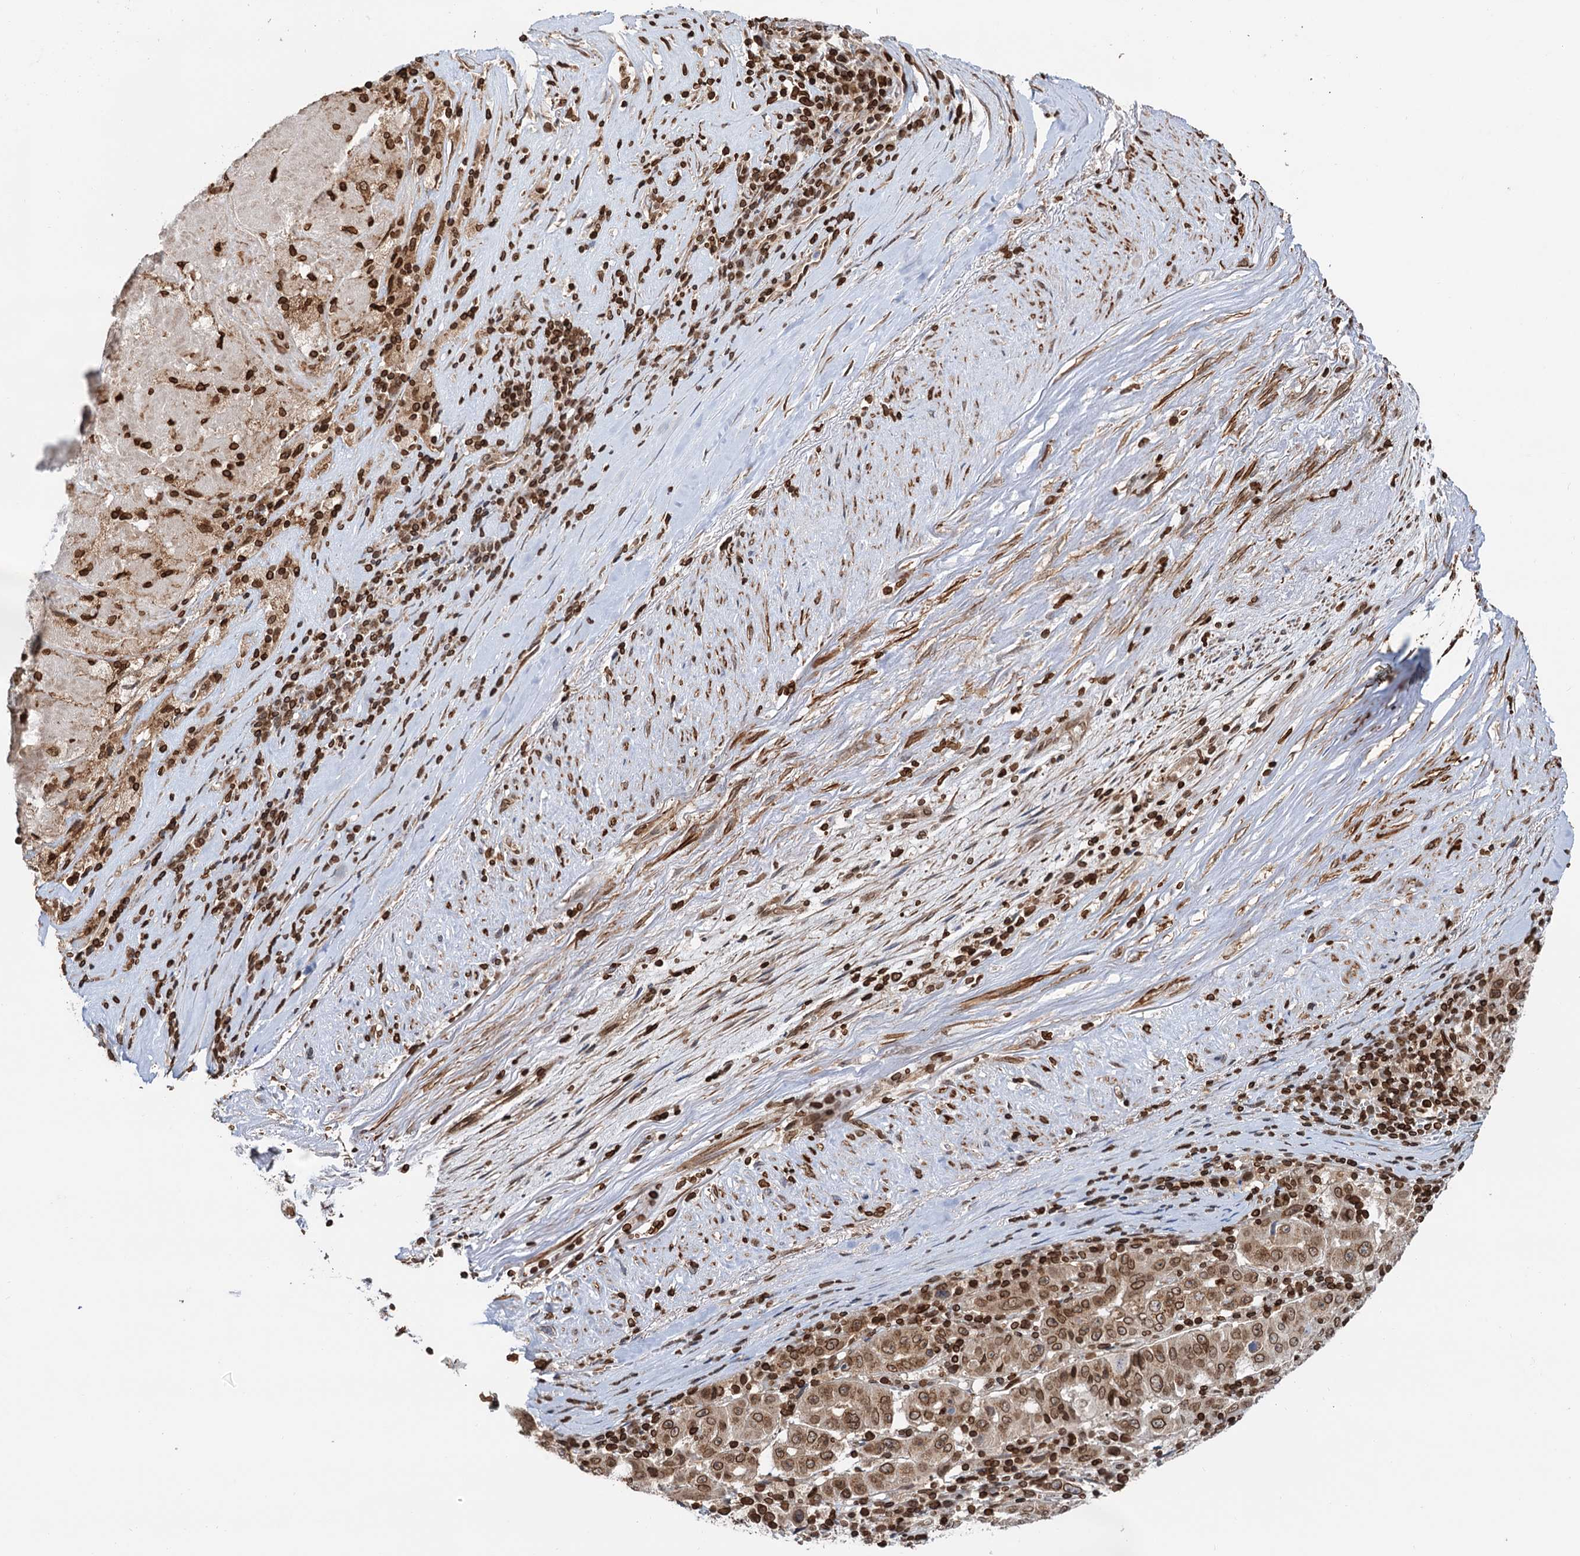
{"staining": {"intensity": "moderate", "quantity": ">75%", "location": "cytoplasmic/membranous,nuclear"}, "tissue": "pancreatic cancer", "cell_type": "Tumor cells", "image_type": "cancer", "snomed": [{"axis": "morphology", "description": "Adenocarcinoma, NOS"}, {"axis": "topography", "description": "Pancreas"}], "caption": "This micrograph demonstrates pancreatic adenocarcinoma stained with immunohistochemistry to label a protein in brown. The cytoplasmic/membranous and nuclear of tumor cells show moderate positivity for the protein. Nuclei are counter-stained blue.", "gene": "ZC3H13", "patient": {"sex": "male", "age": 63}}